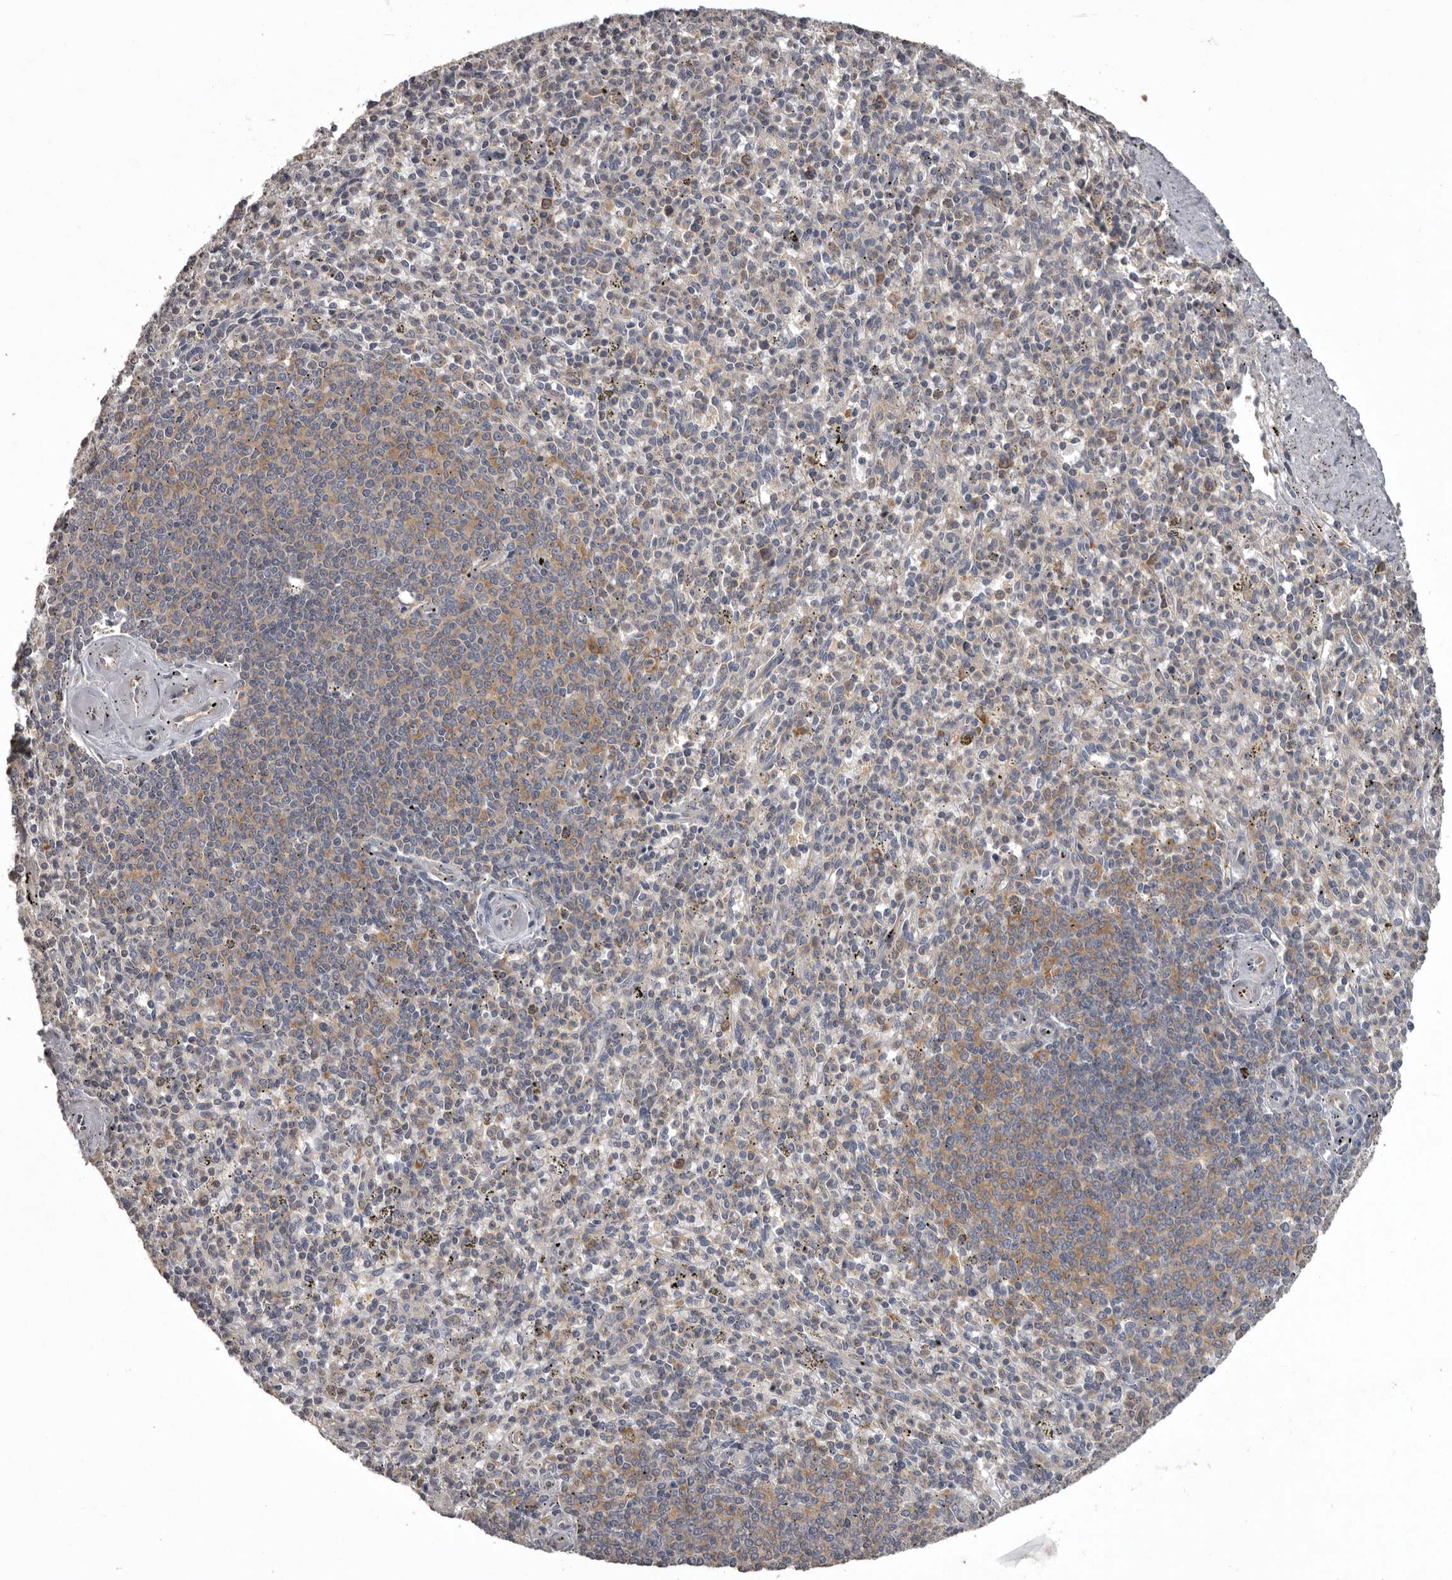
{"staining": {"intensity": "negative", "quantity": "none", "location": "none"}, "tissue": "spleen", "cell_type": "Cells in red pulp", "image_type": "normal", "snomed": [{"axis": "morphology", "description": "Normal tissue, NOS"}, {"axis": "topography", "description": "Spleen"}], "caption": "A photomicrograph of human spleen is negative for staining in cells in red pulp.", "gene": "DARS1", "patient": {"sex": "male", "age": 72}}